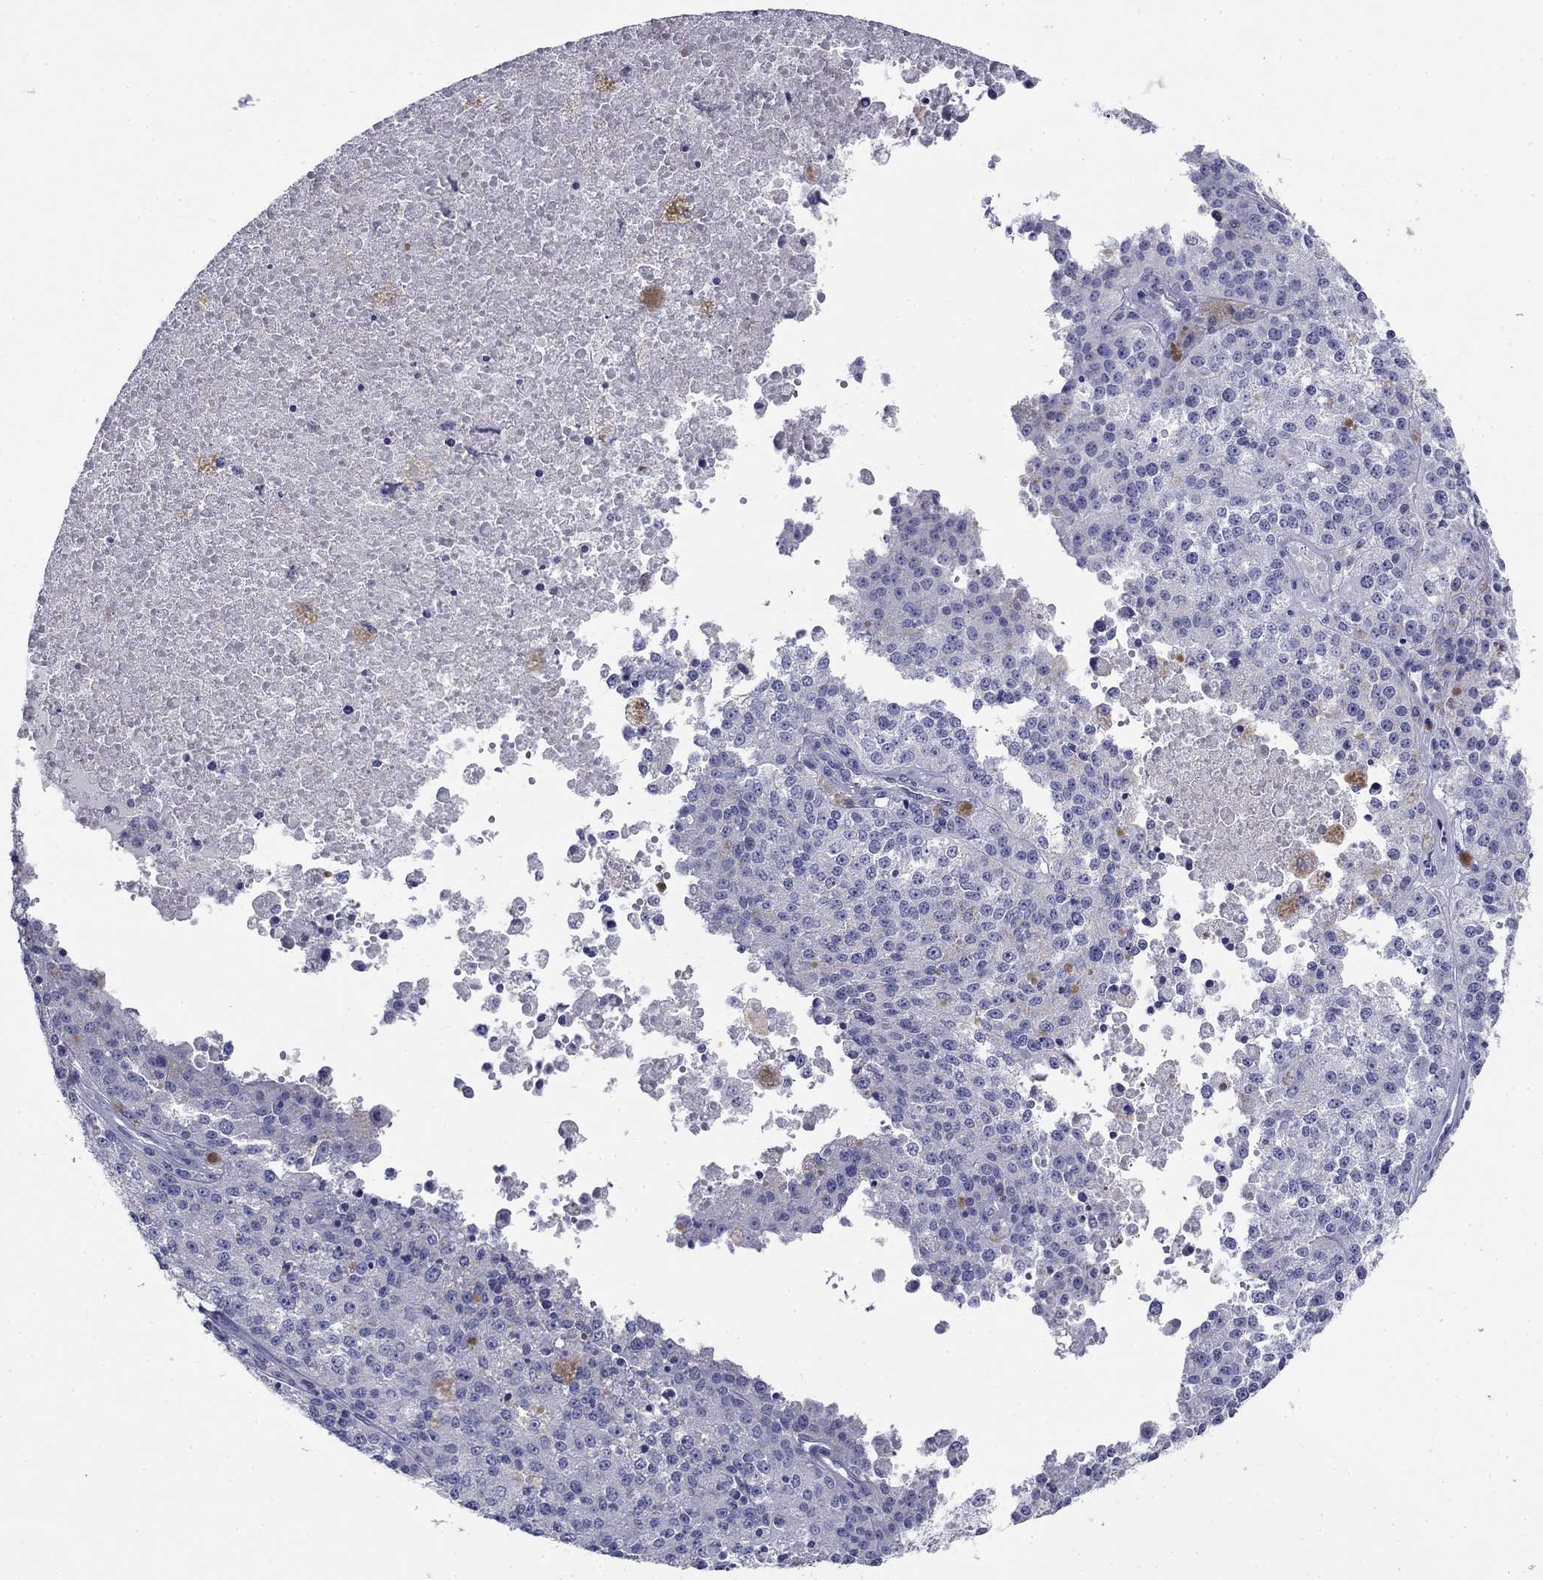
{"staining": {"intensity": "negative", "quantity": "none", "location": "none"}, "tissue": "melanoma", "cell_type": "Tumor cells", "image_type": "cancer", "snomed": [{"axis": "morphology", "description": "Malignant melanoma, Metastatic site"}, {"axis": "topography", "description": "Lymph node"}], "caption": "DAB (3,3'-diaminobenzidine) immunohistochemical staining of melanoma displays no significant expression in tumor cells. (DAB (3,3'-diaminobenzidine) IHC with hematoxylin counter stain).", "gene": "PRKCG", "patient": {"sex": "female", "age": 64}}